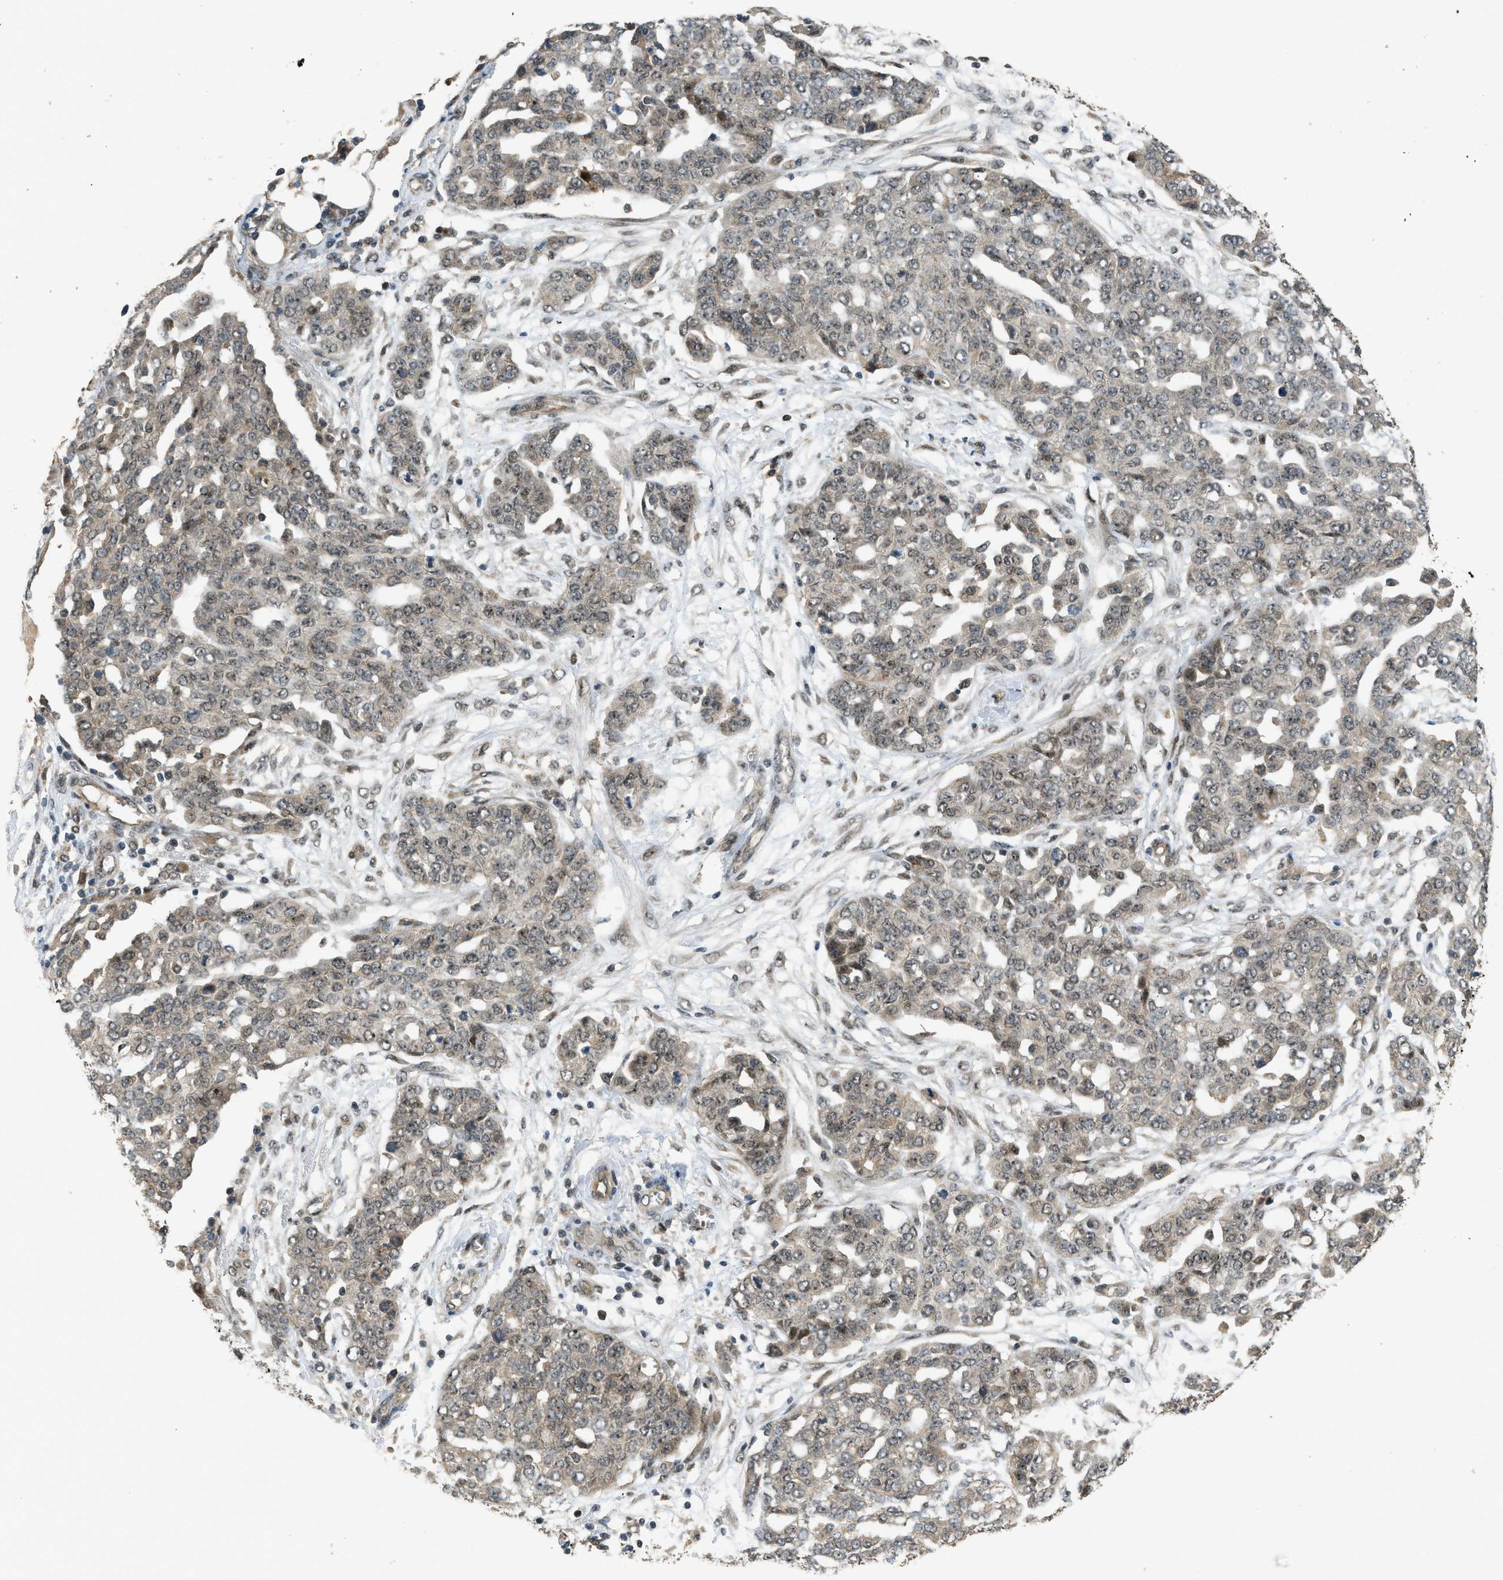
{"staining": {"intensity": "negative", "quantity": "none", "location": "none"}, "tissue": "ovarian cancer", "cell_type": "Tumor cells", "image_type": "cancer", "snomed": [{"axis": "morphology", "description": "Cystadenocarcinoma, serous, NOS"}, {"axis": "topography", "description": "Soft tissue"}, {"axis": "topography", "description": "Ovary"}], "caption": "Tumor cells show no significant protein positivity in ovarian cancer.", "gene": "GET1", "patient": {"sex": "female", "age": 57}}